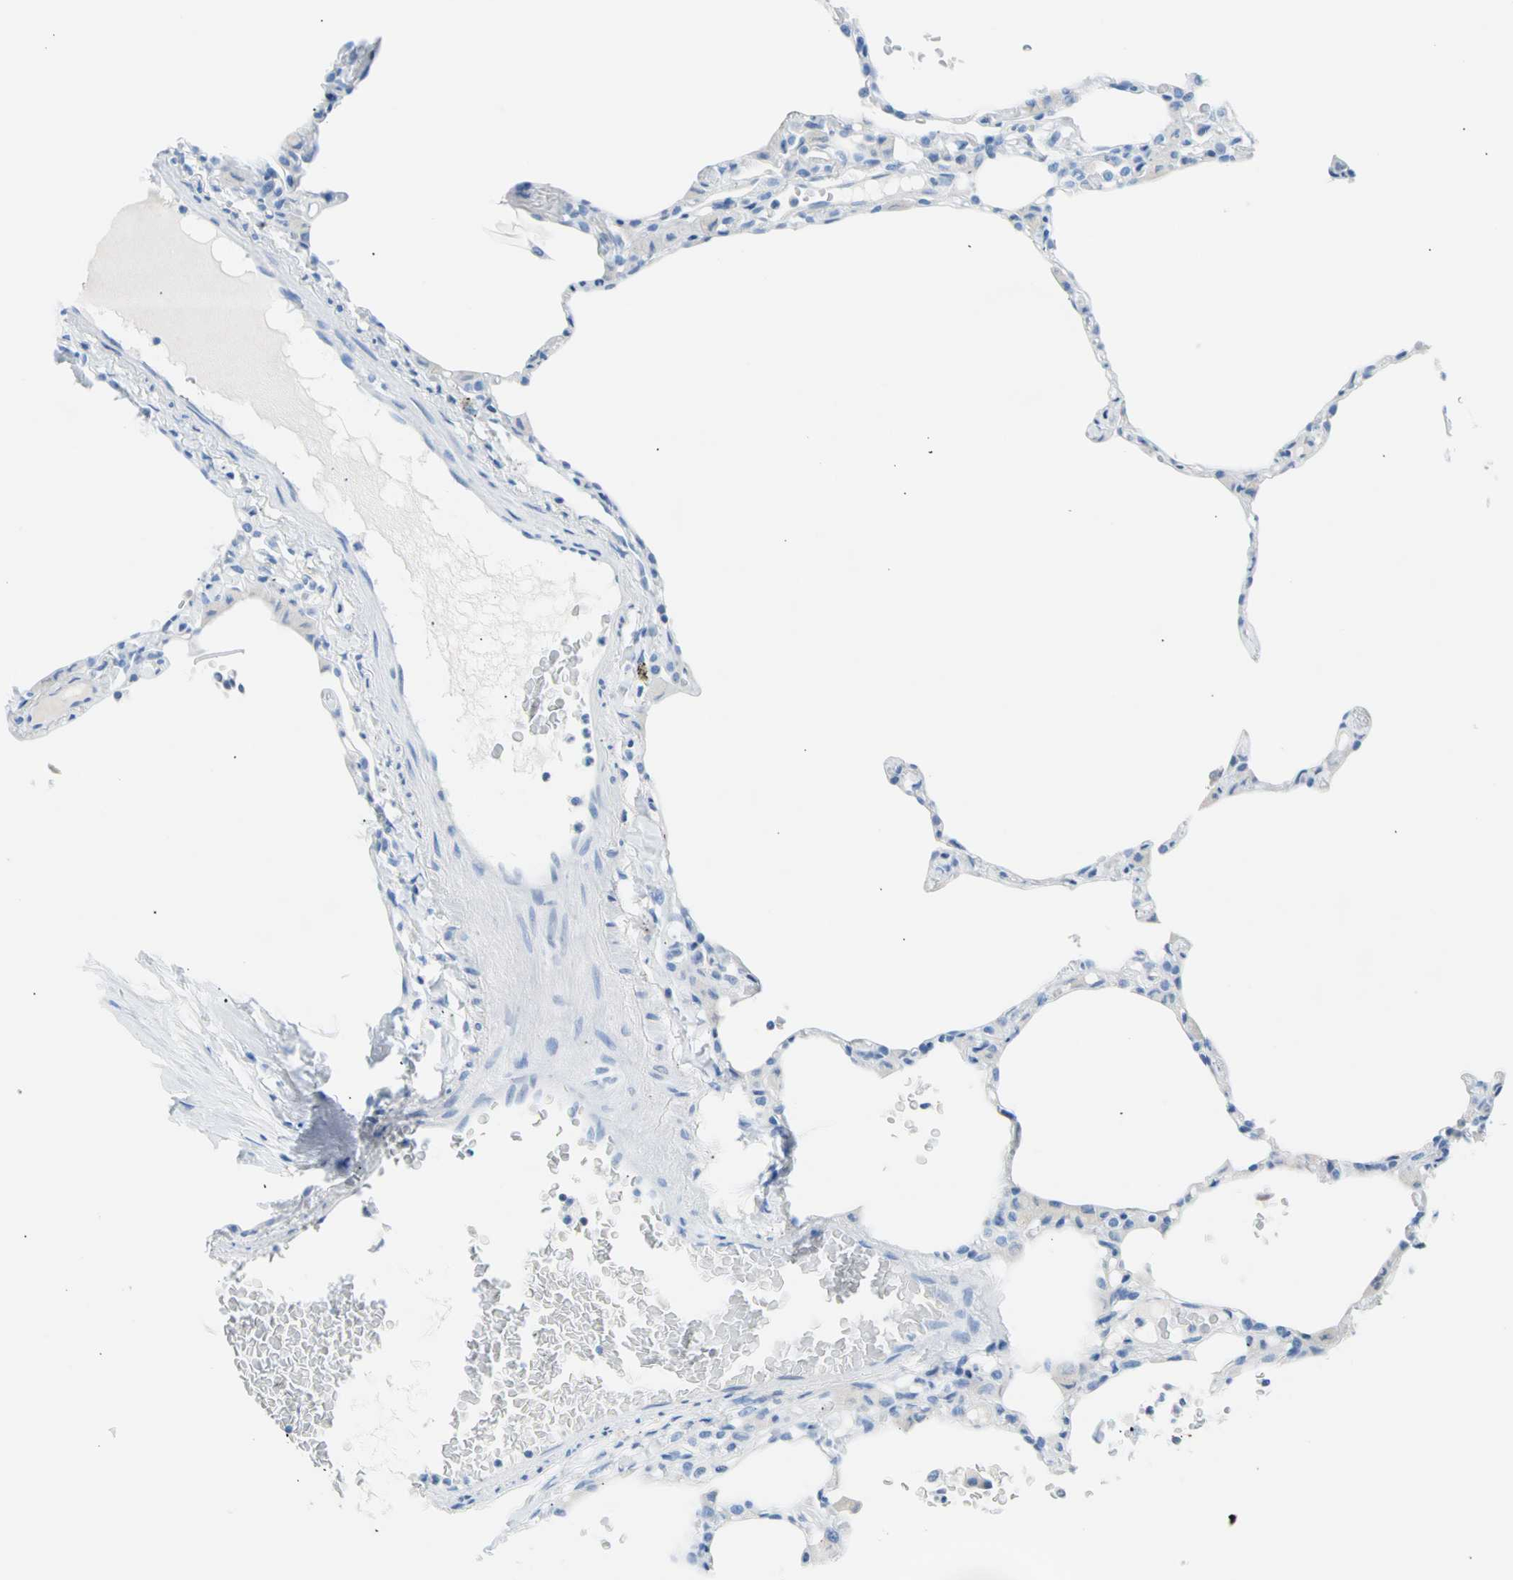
{"staining": {"intensity": "negative", "quantity": "none", "location": "none"}, "tissue": "lung", "cell_type": "Alveolar cells", "image_type": "normal", "snomed": [{"axis": "morphology", "description": "Normal tissue, NOS"}, {"axis": "topography", "description": "Lung"}], "caption": "Immunohistochemical staining of benign human lung exhibits no significant positivity in alveolar cells.", "gene": "CEL", "patient": {"sex": "female", "age": 49}}